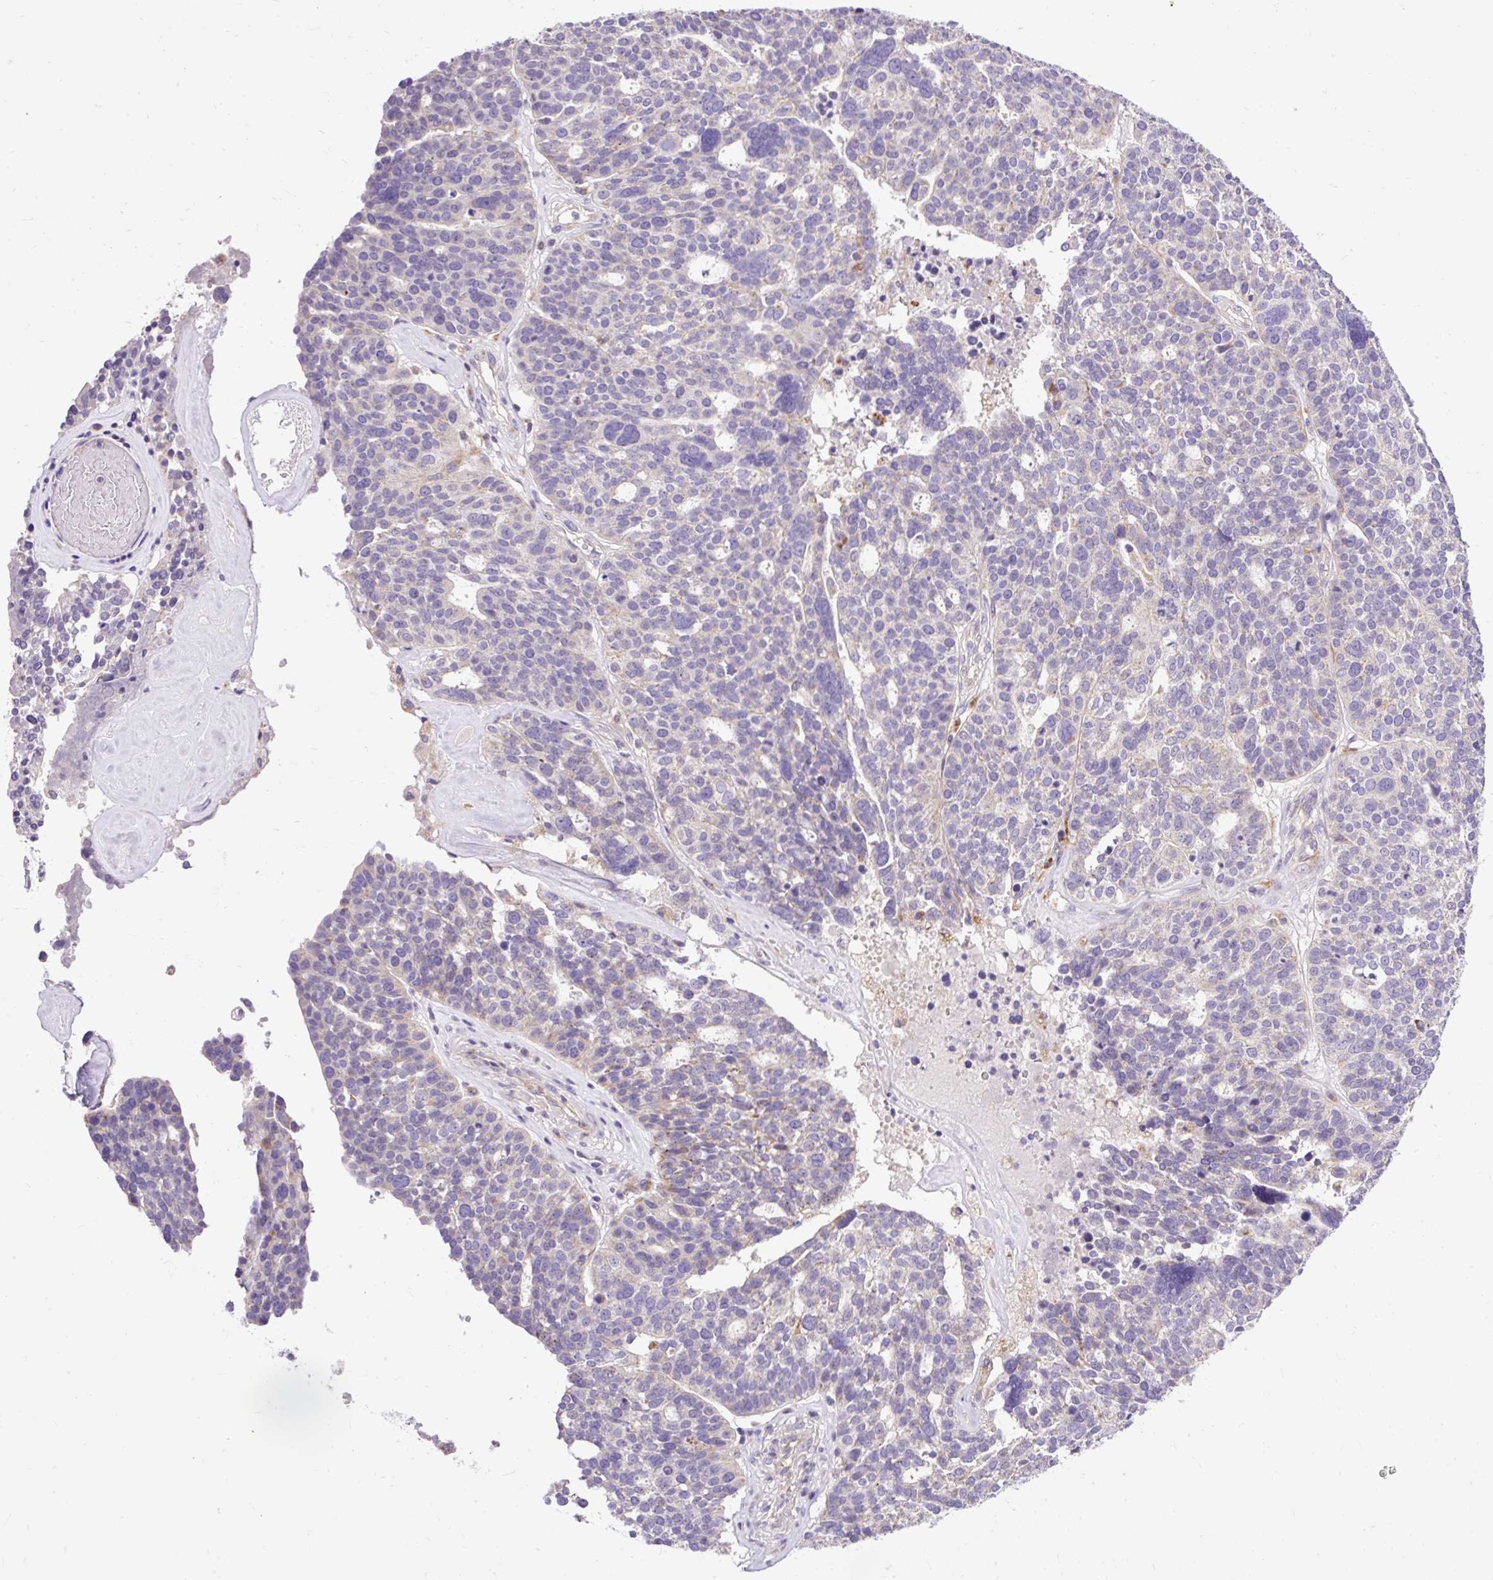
{"staining": {"intensity": "negative", "quantity": "none", "location": "none"}, "tissue": "ovarian cancer", "cell_type": "Tumor cells", "image_type": "cancer", "snomed": [{"axis": "morphology", "description": "Cystadenocarcinoma, serous, NOS"}, {"axis": "topography", "description": "Ovary"}], "caption": "Immunohistochemistry micrograph of neoplastic tissue: ovarian cancer (serous cystadenocarcinoma) stained with DAB (3,3'-diaminobenzidine) reveals no significant protein expression in tumor cells.", "gene": "HEXB", "patient": {"sex": "female", "age": 59}}